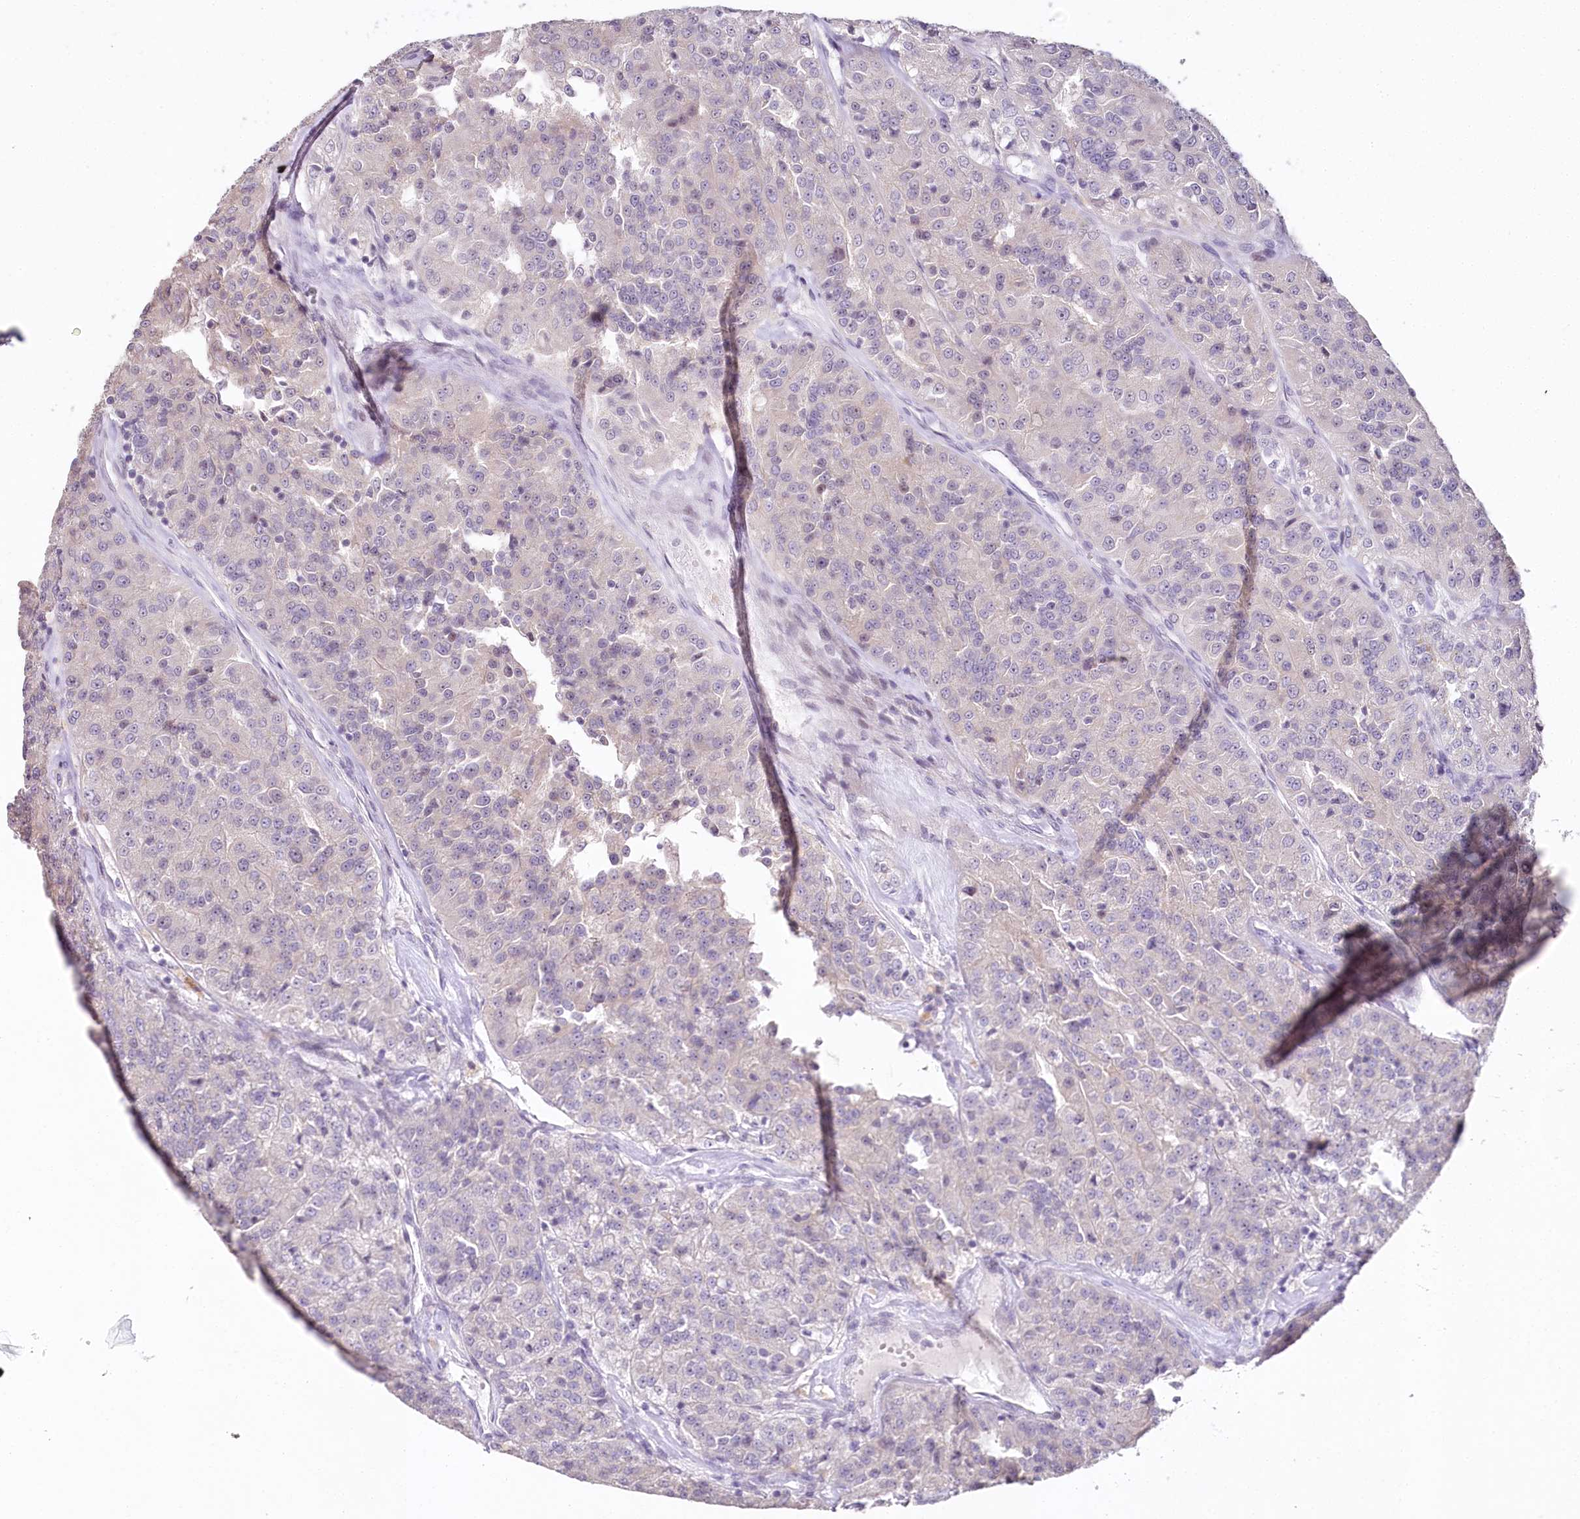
{"staining": {"intensity": "negative", "quantity": "none", "location": "none"}, "tissue": "renal cancer", "cell_type": "Tumor cells", "image_type": "cancer", "snomed": [{"axis": "morphology", "description": "Adenocarcinoma, NOS"}, {"axis": "topography", "description": "Kidney"}], "caption": "Human renal cancer stained for a protein using immunohistochemistry exhibits no staining in tumor cells.", "gene": "HPD", "patient": {"sex": "female", "age": 63}}